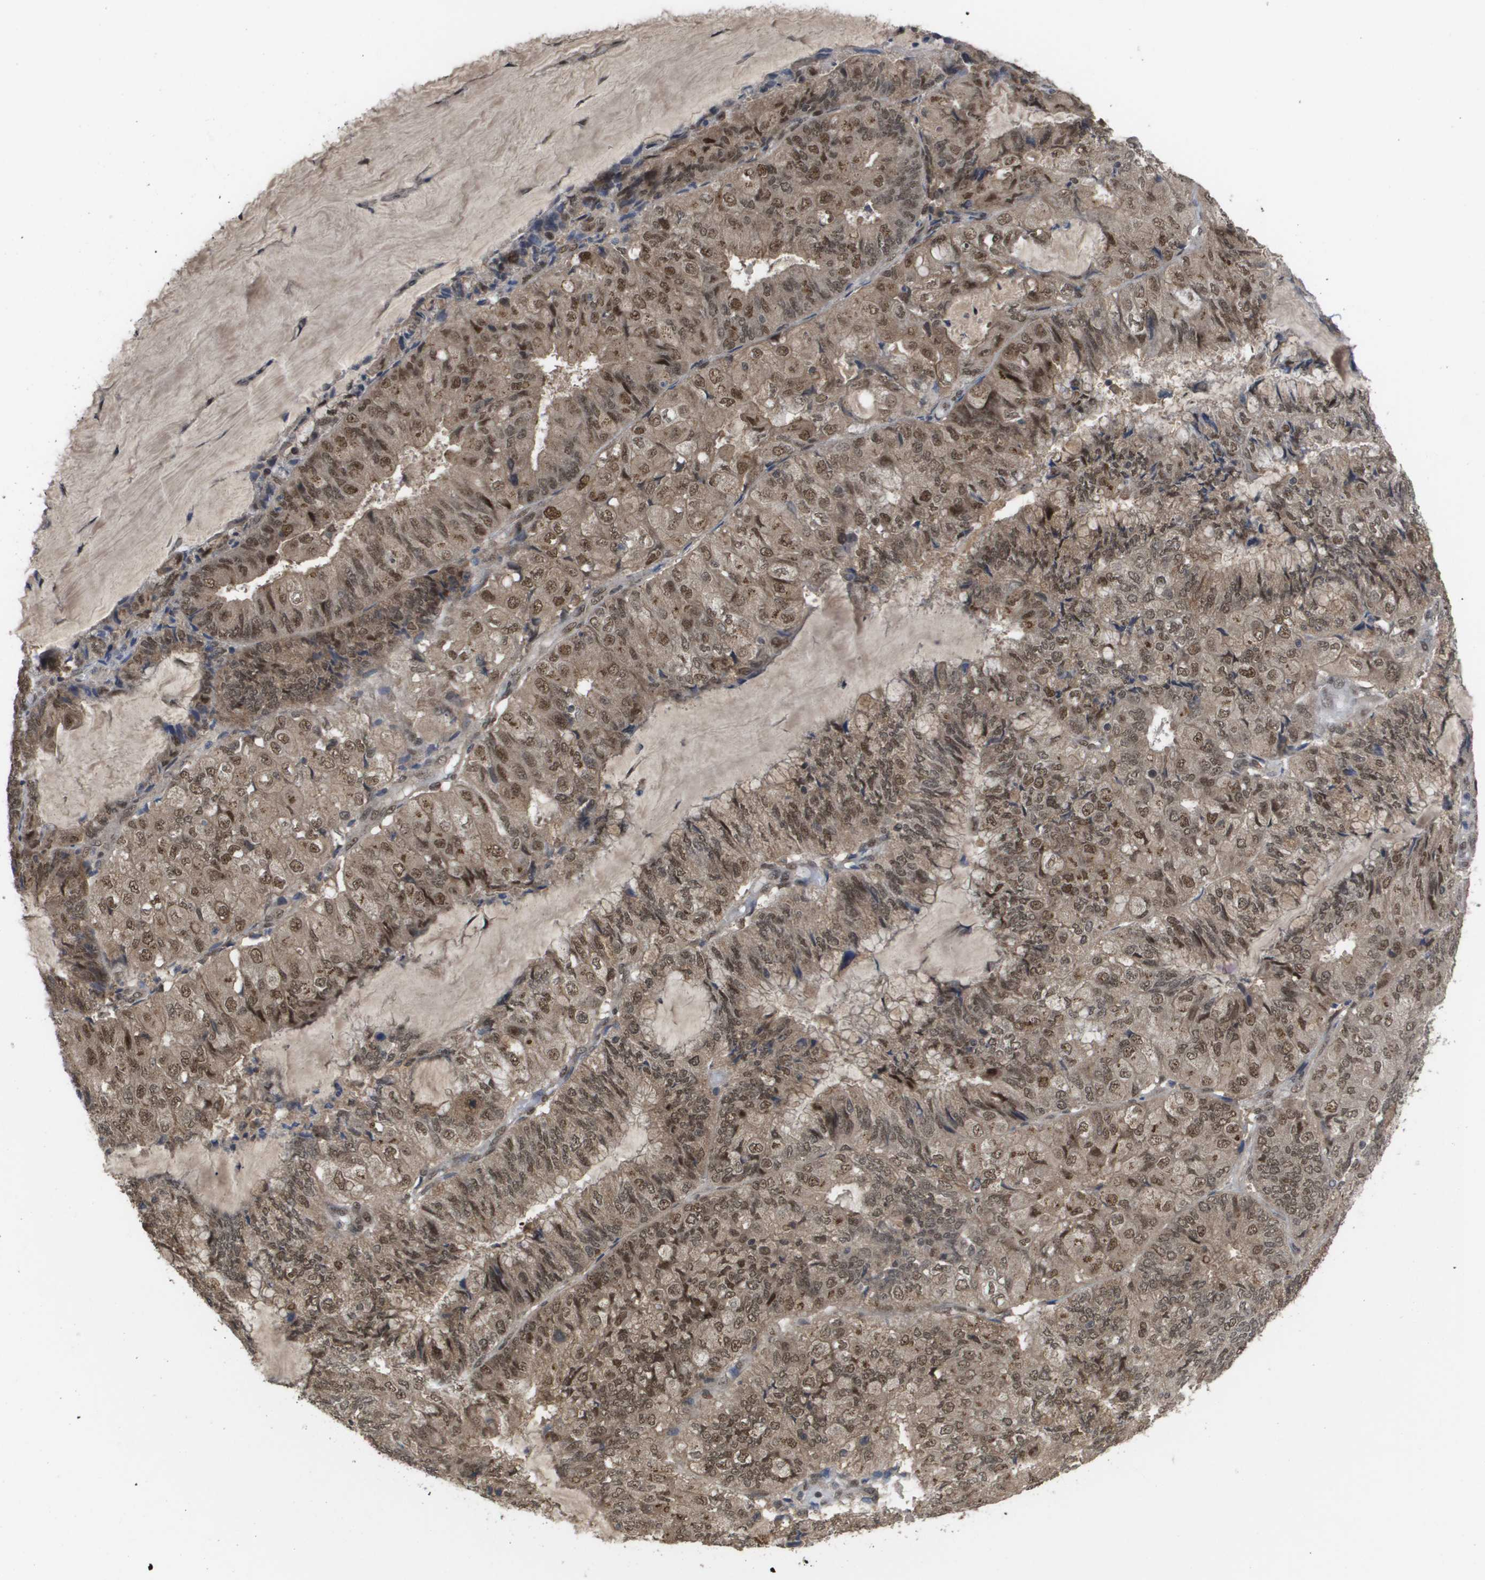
{"staining": {"intensity": "moderate", "quantity": ">75%", "location": "cytoplasmic/membranous,nuclear"}, "tissue": "endometrial cancer", "cell_type": "Tumor cells", "image_type": "cancer", "snomed": [{"axis": "morphology", "description": "Adenocarcinoma, NOS"}, {"axis": "topography", "description": "Endometrium"}], "caption": "Endometrial cancer (adenocarcinoma) stained with a brown dye demonstrates moderate cytoplasmic/membranous and nuclear positive positivity in approximately >75% of tumor cells.", "gene": "AMBRA1", "patient": {"sex": "female", "age": 81}}